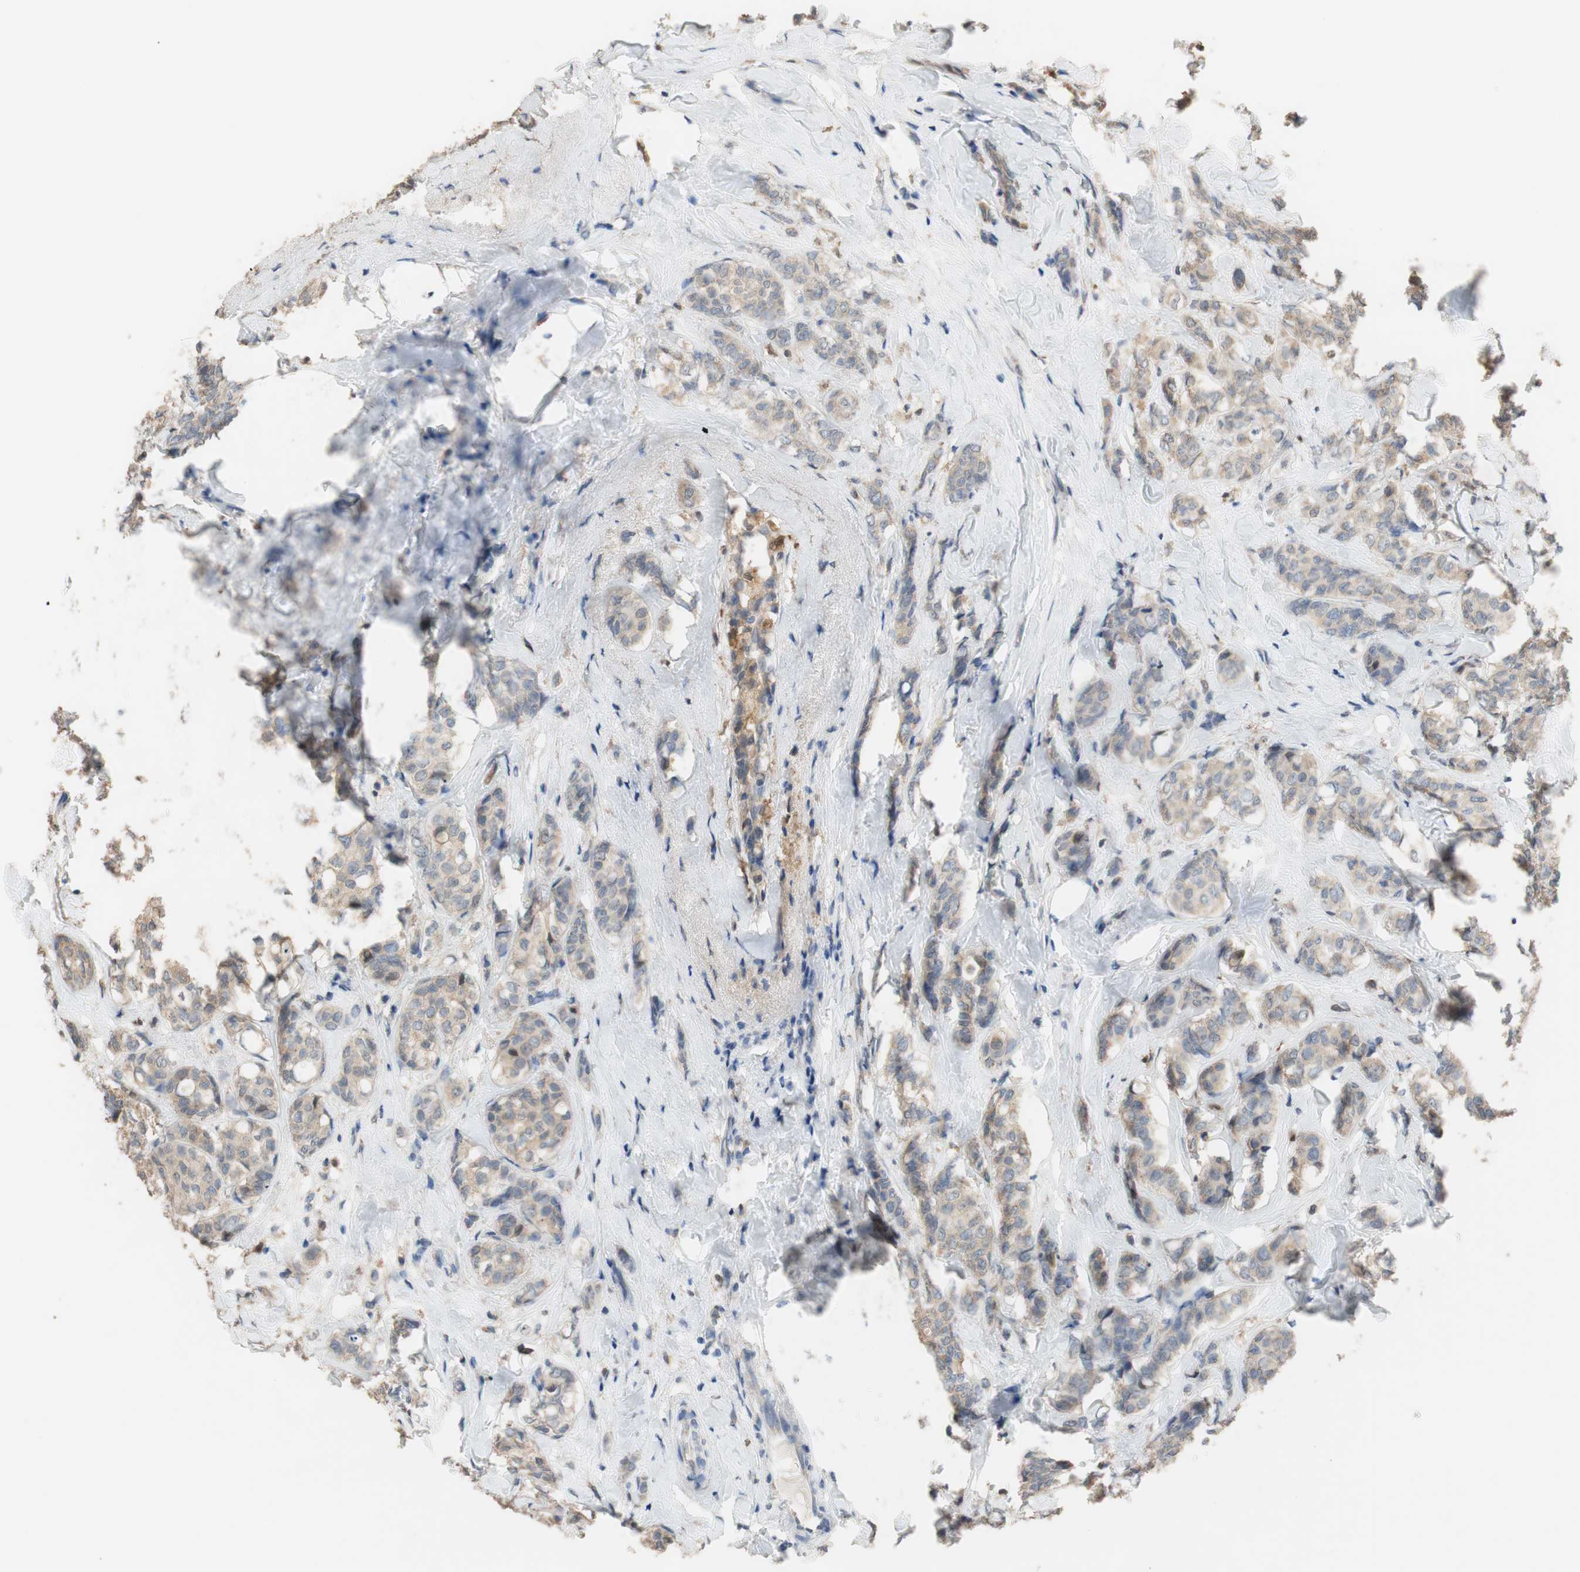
{"staining": {"intensity": "moderate", "quantity": ">75%", "location": "cytoplasmic/membranous"}, "tissue": "breast cancer", "cell_type": "Tumor cells", "image_type": "cancer", "snomed": [{"axis": "morphology", "description": "Lobular carcinoma"}, {"axis": "topography", "description": "Breast"}], "caption": "Immunohistochemistry of breast lobular carcinoma demonstrates medium levels of moderate cytoplasmic/membranous staining in approximately >75% of tumor cells. The protein is shown in brown color, while the nuclei are stained blue.", "gene": "ALDH1A2", "patient": {"sex": "female", "age": 60}}